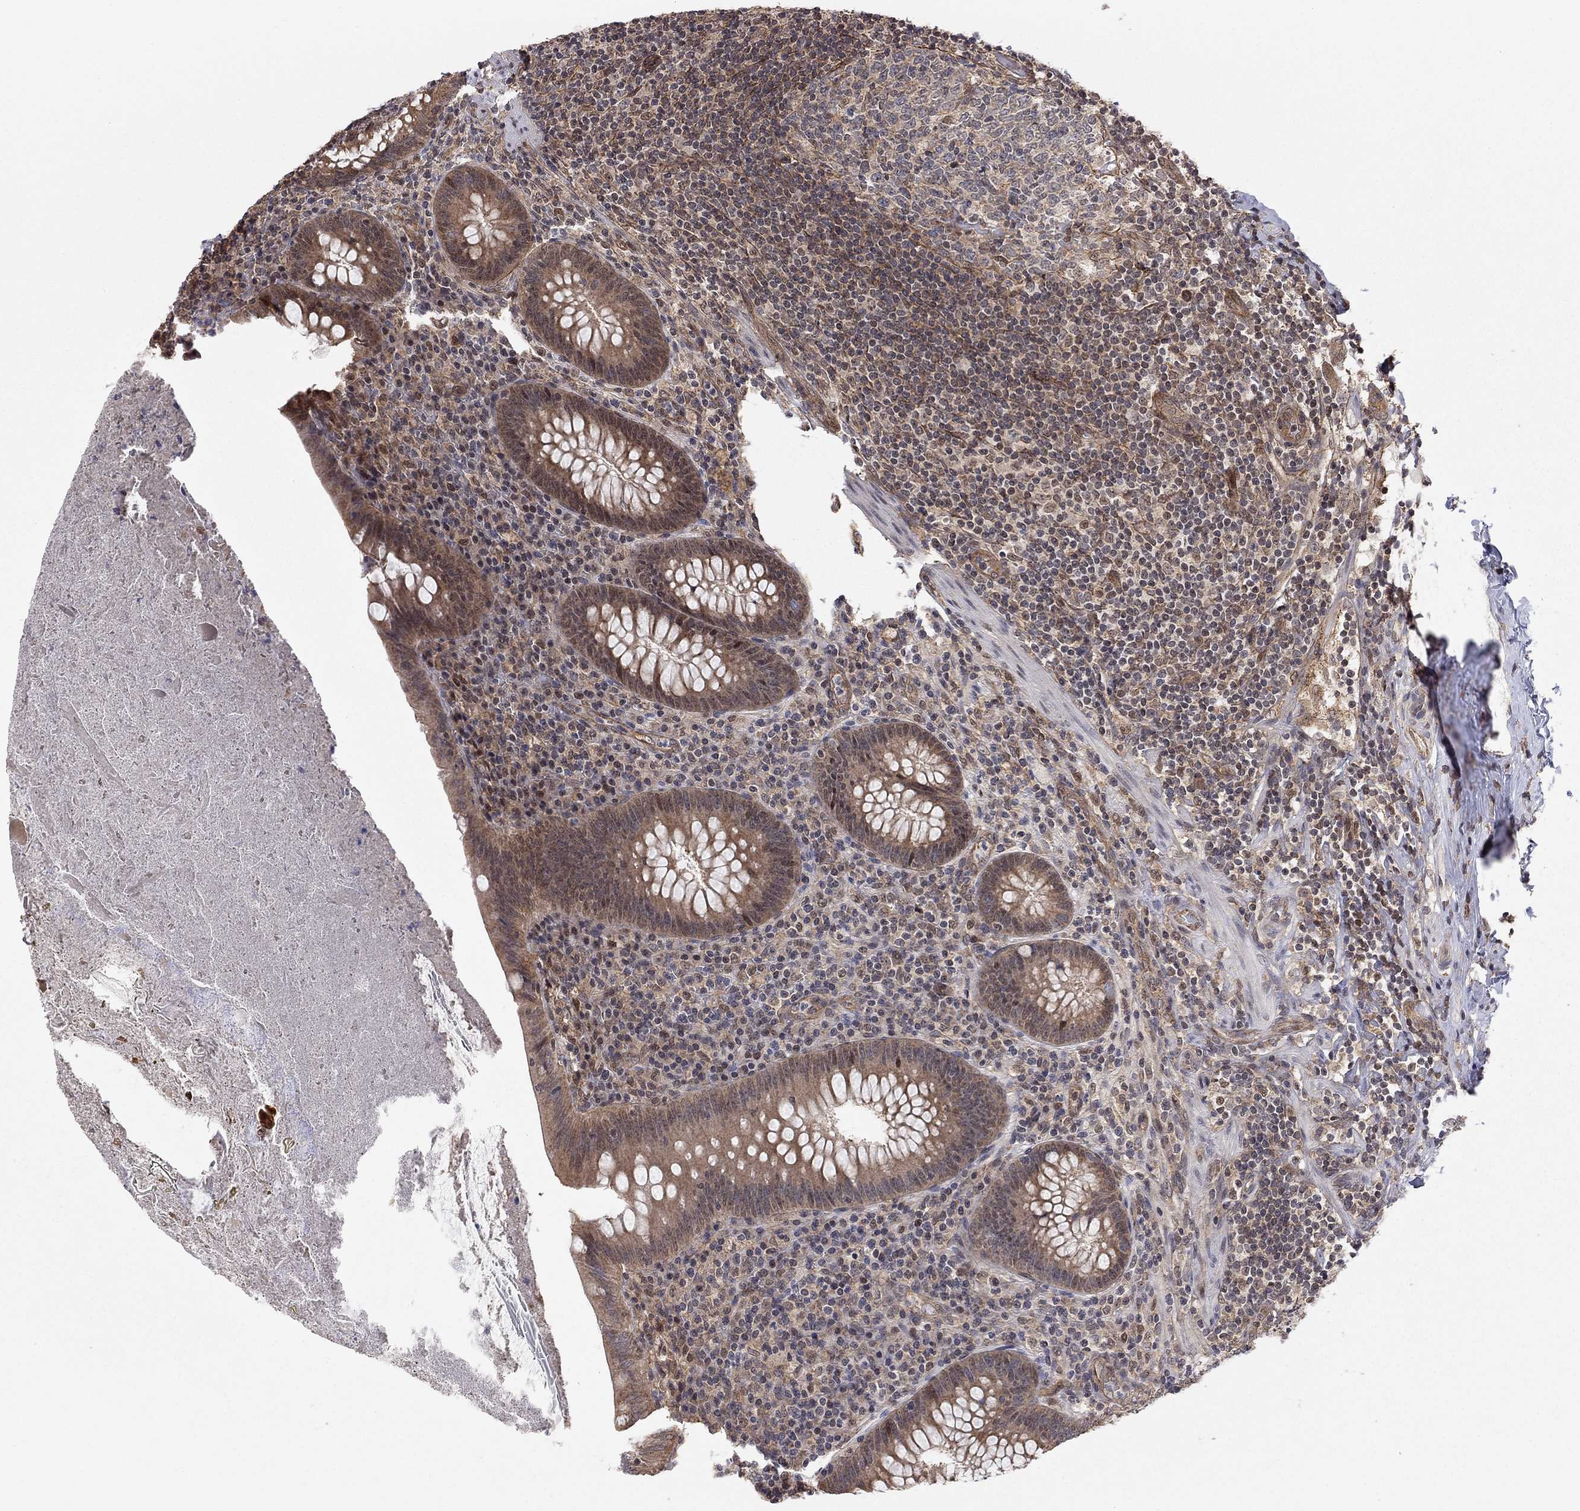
{"staining": {"intensity": "moderate", "quantity": ">75%", "location": "cytoplasmic/membranous"}, "tissue": "appendix", "cell_type": "Glandular cells", "image_type": "normal", "snomed": [{"axis": "morphology", "description": "Normal tissue, NOS"}, {"axis": "topography", "description": "Appendix"}], "caption": "Immunohistochemical staining of benign human appendix displays medium levels of moderate cytoplasmic/membranous staining in approximately >75% of glandular cells.", "gene": "TDP1", "patient": {"sex": "male", "age": 47}}